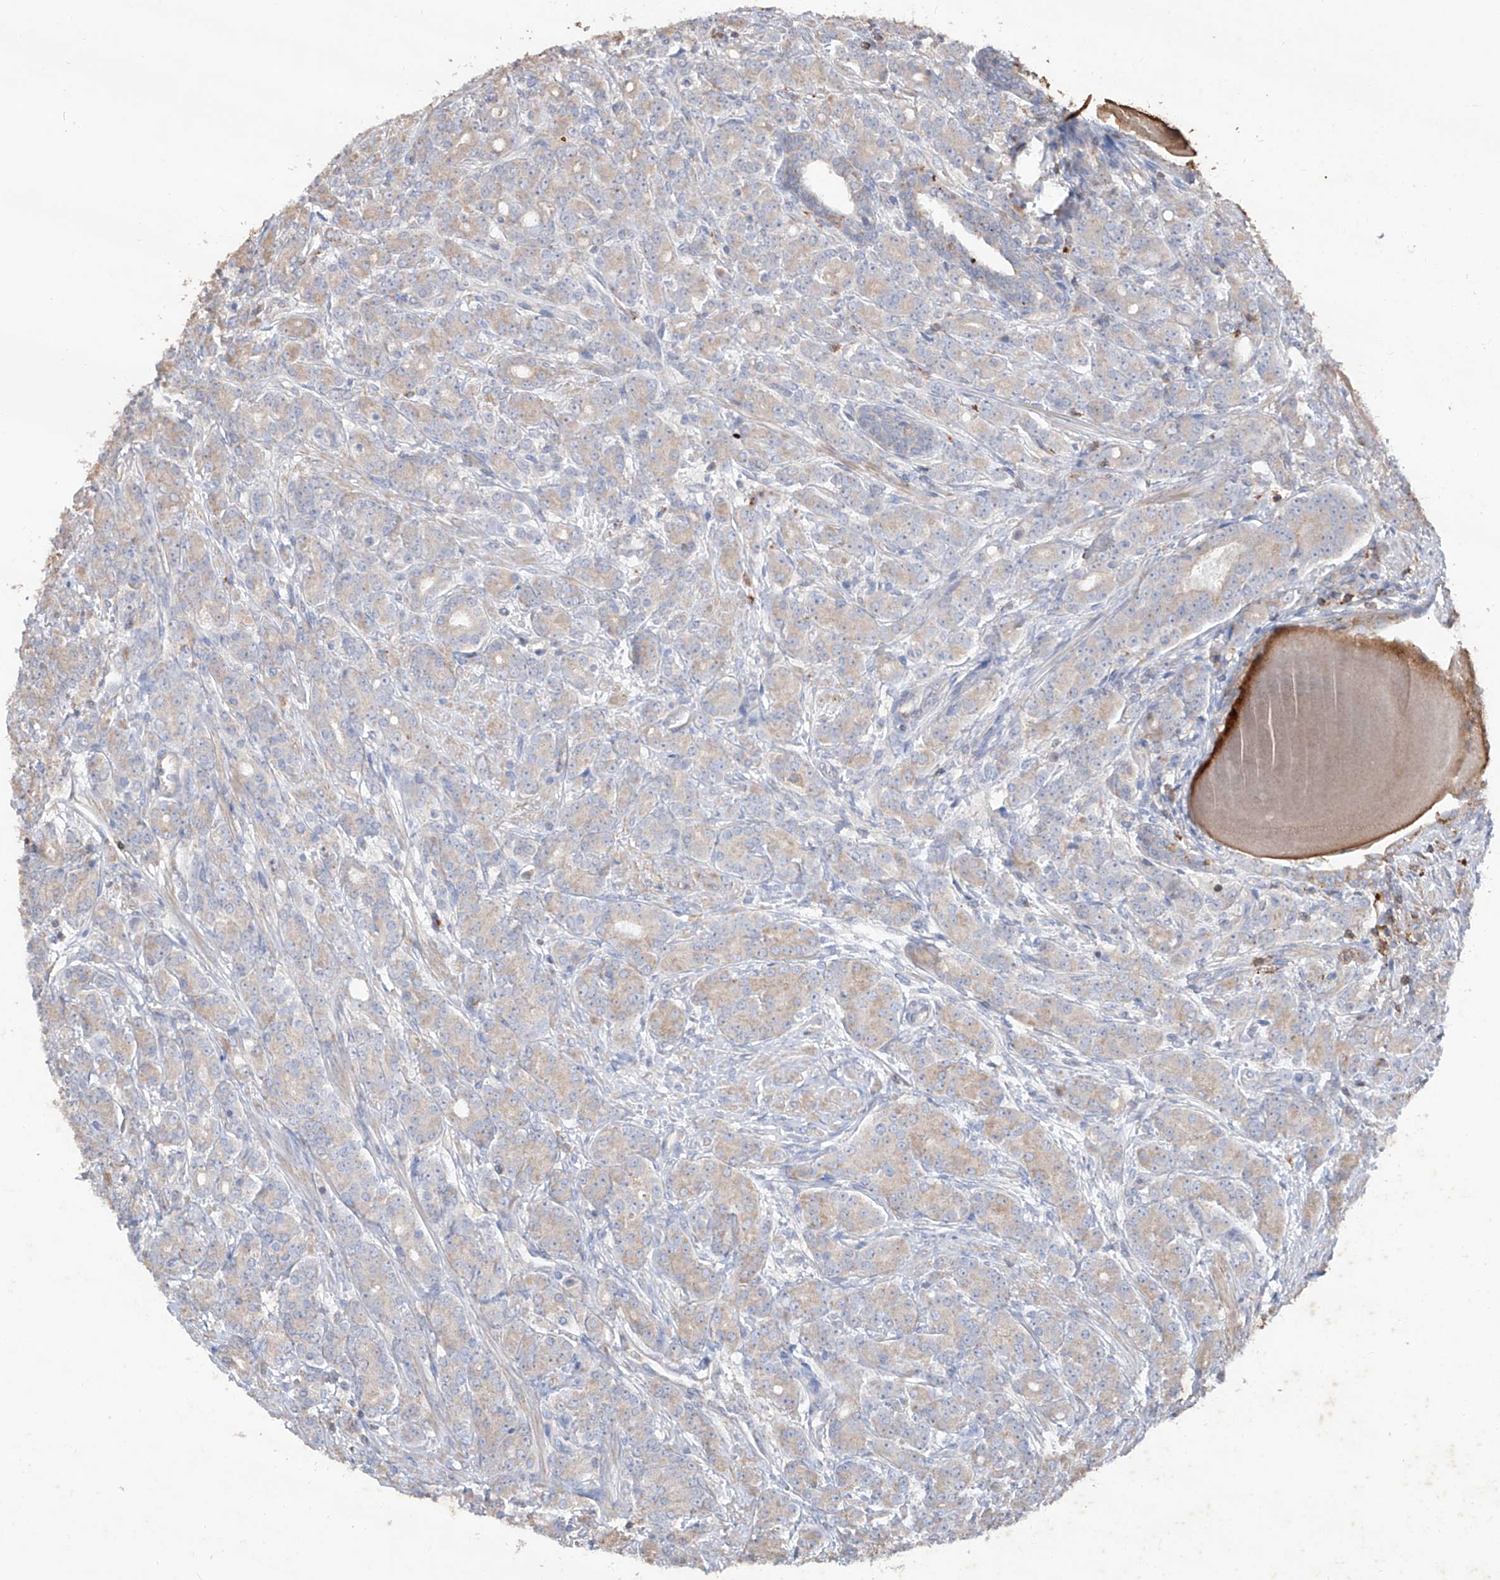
{"staining": {"intensity": "weak", "quantity": "<25%", "location": "cytoplasmic/membranous"}, "tissue": "prostate cancer", "cell_type": "Tumor cells", "image_type": "cancer", "snomed": [{"axis": "morphology", "description": "Adenocarcinoma, High grade"}, {"axis": "topography", "description": "Prostate"}], "caption": "Tumor cells show no significant positivity in adenocarcinoma (high-grade) (prostate).", "gene": "EDN1", "patient": {"sex": "male", "age": 62}}